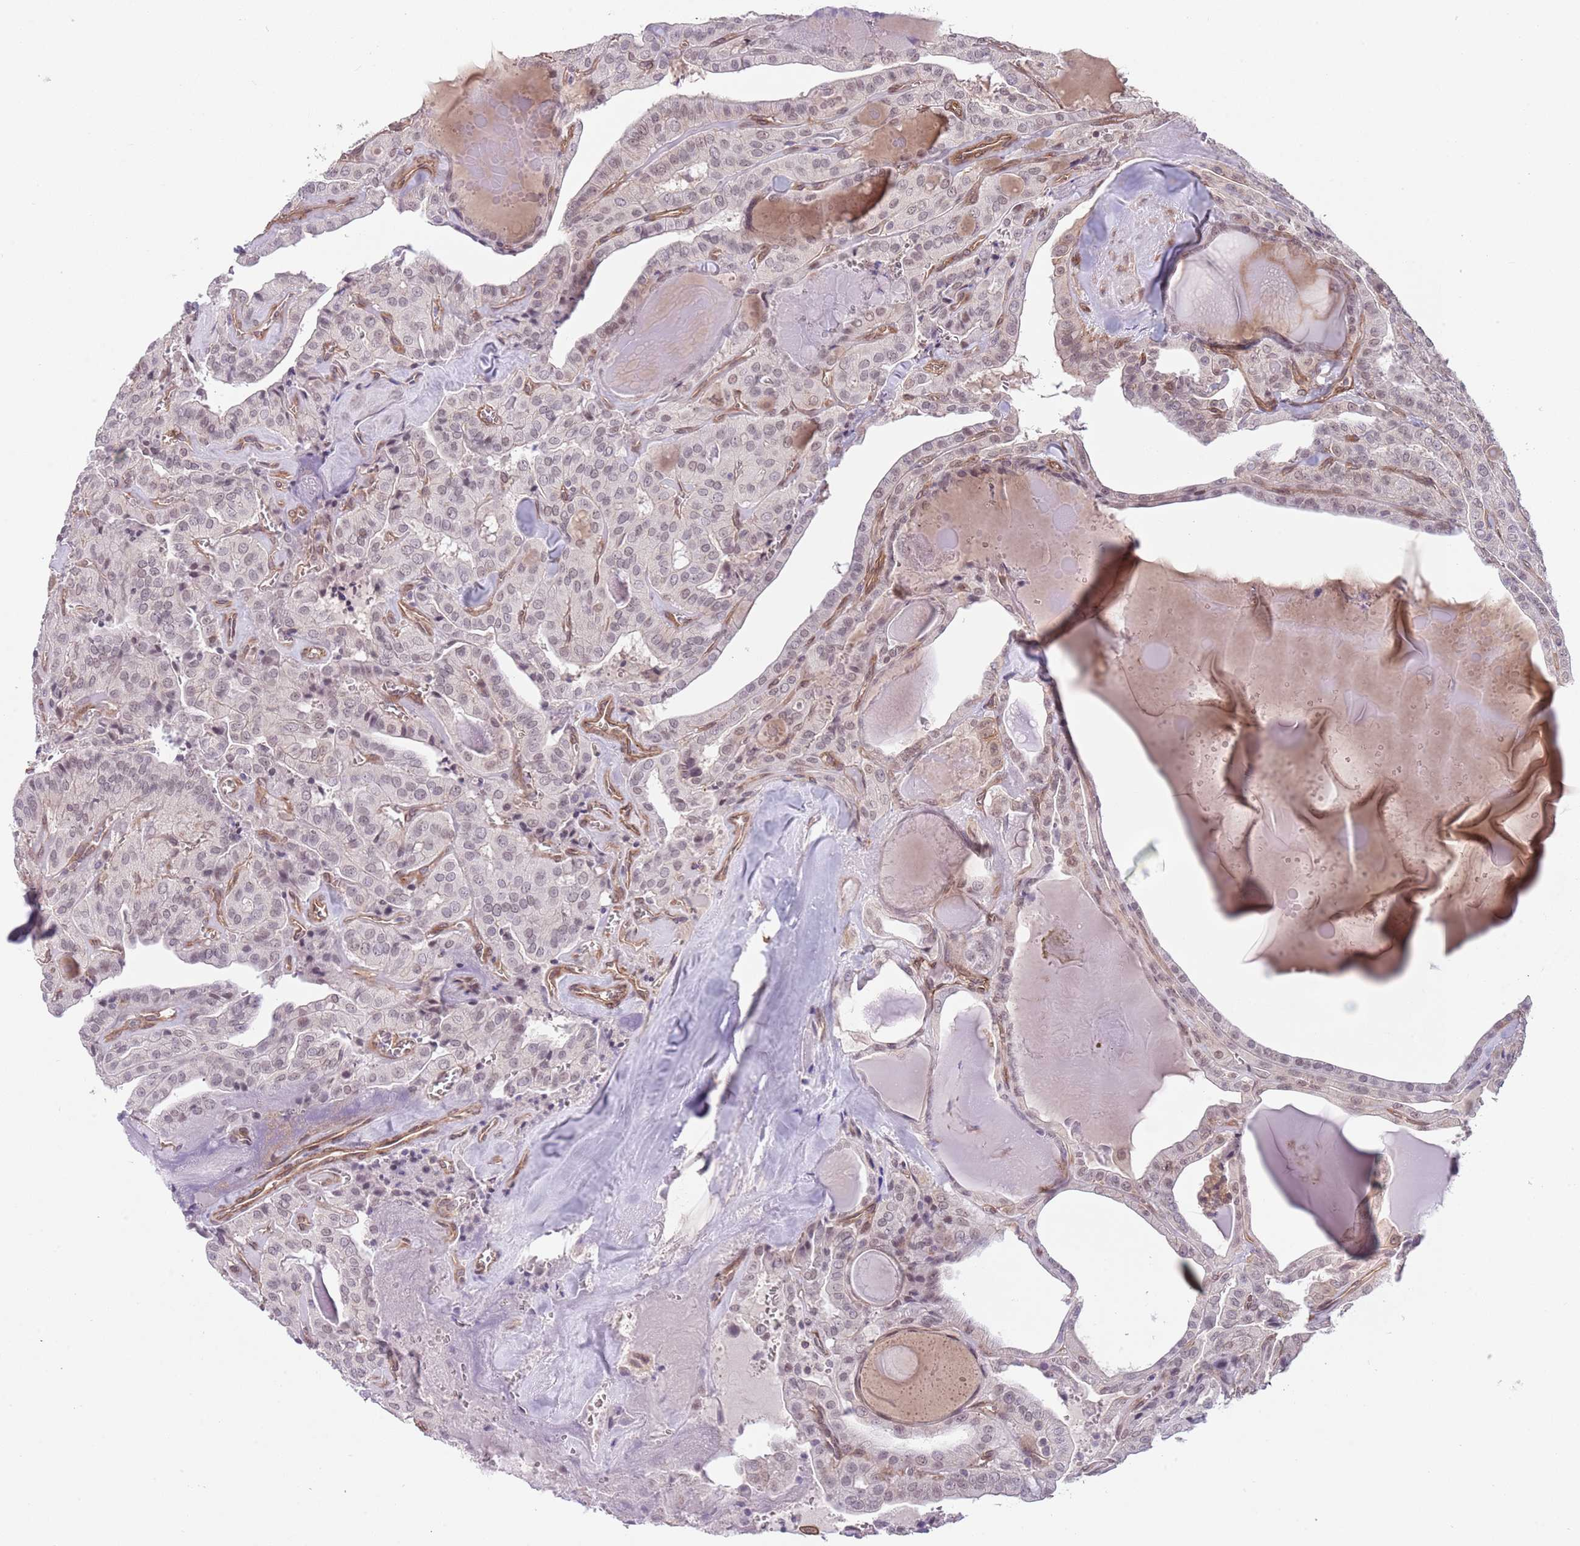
{"staining": {"intensity": "weak", "quantity": "25%-75%", "location": "nuclear"}, "tissue": "thyroid cancer", "cell_type": "Tumor cells", "image_type": "cancer", "snomed": [{"axis": "morphology", "description": "Papillary adenocarcinoma, NOS"}, {"axis": "topography", "description": "Thyroid gland"}], "caption": "Brown immunohistochemical staining in human thyroid papillary adenocarcinoma demonstrates weak nuclear expression in approximately 25%-75% of tumor cells.", "gene": "CREBZF", "patient": {"sex": "male", "age": 52}}